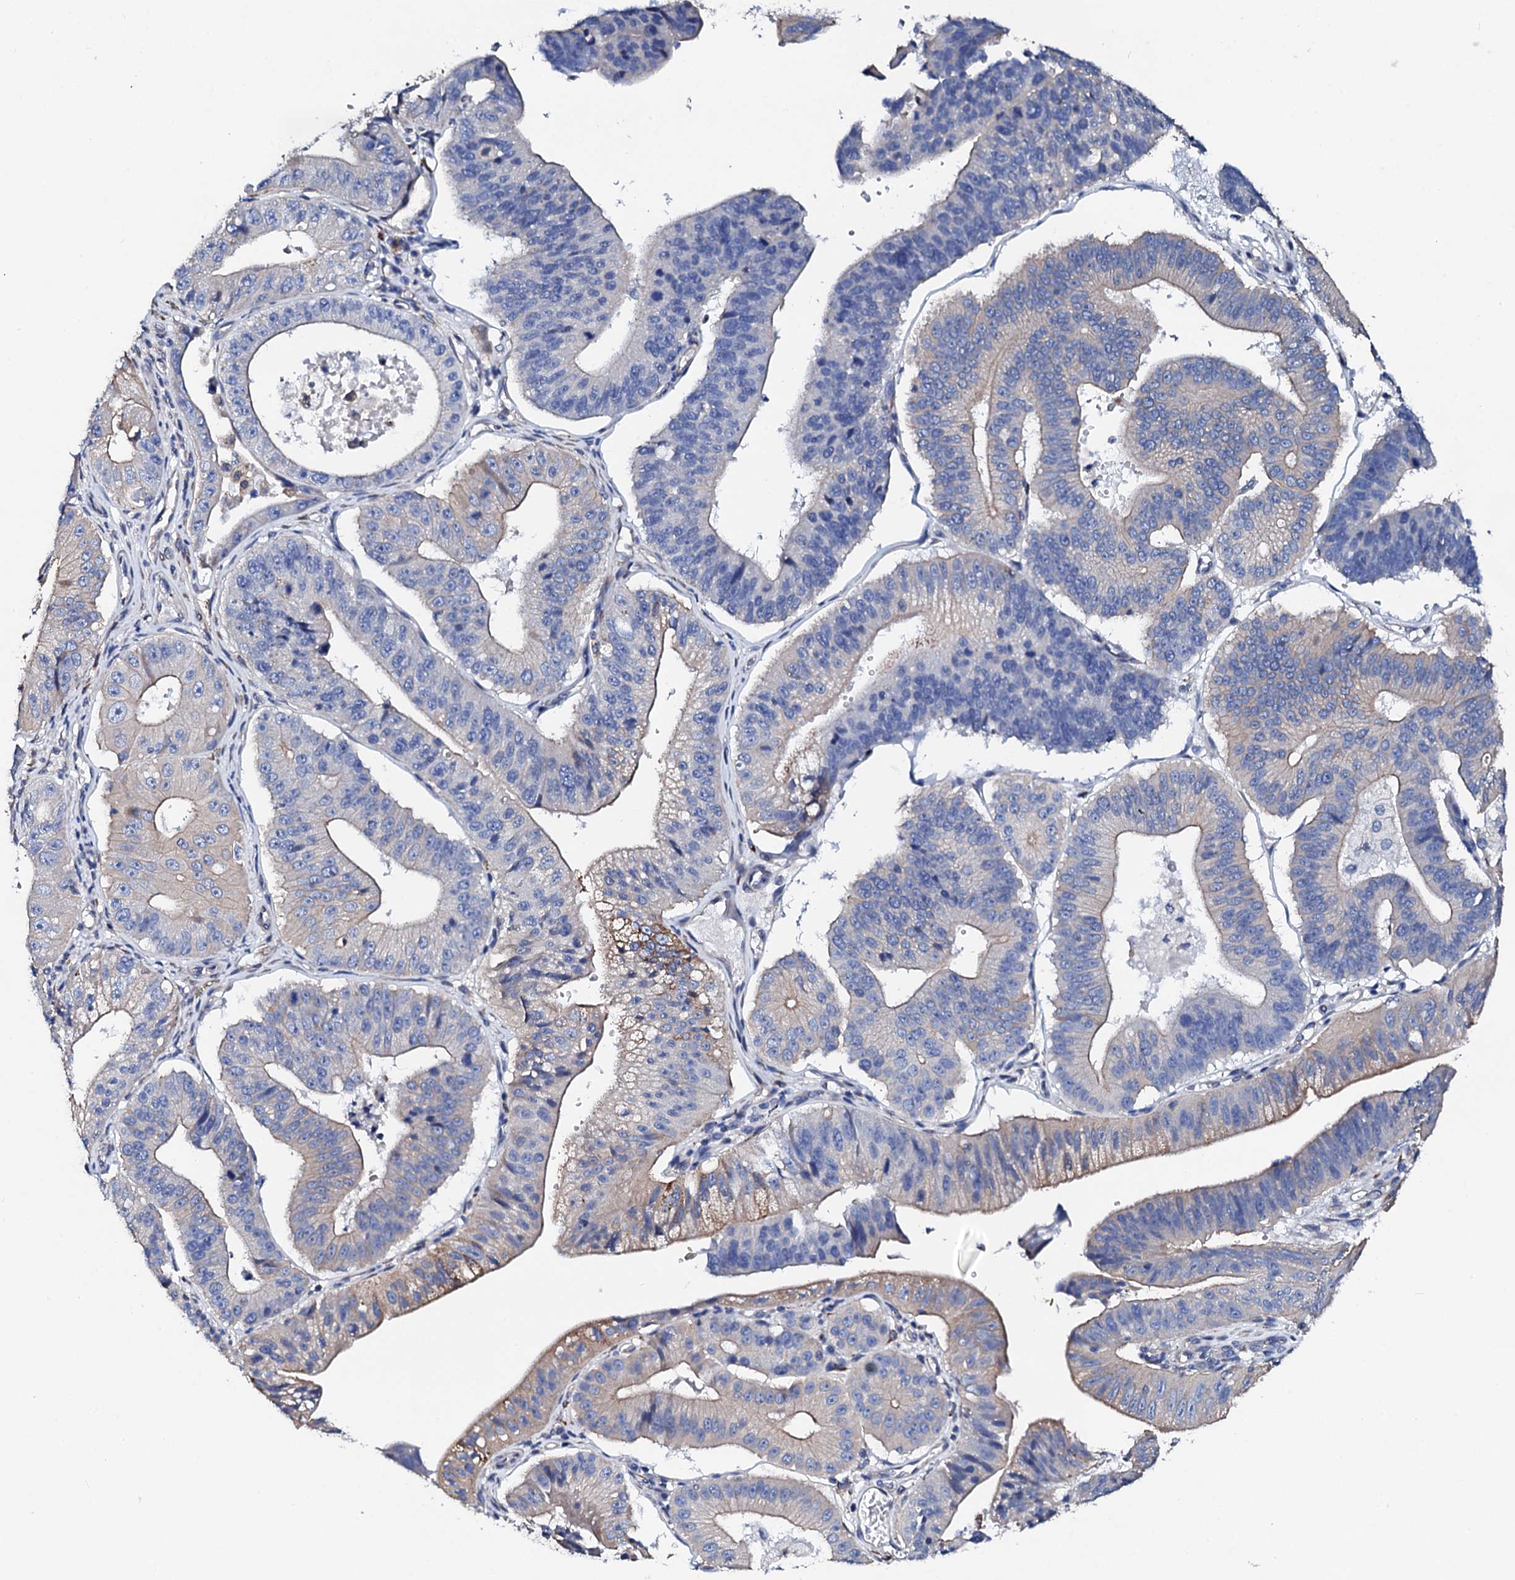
{"staining": {"intensity": "negative", "quantity": "none", "location": "none"}, "tissue": "stomach cancer", "cell_type": "Tumor cells", "image_type": "cancer", "snomed": [{"axis": "morphology", "description": "Adenocarcinoma, NOS"}, {"axis": "topography", "description": "Stomach"}], "caption": "Tumor cells are negative for brown protein staining in adenocarcinoma (stomach).", "gene": "KLHL32", "patient": {"sex": "male", "age": 59}}